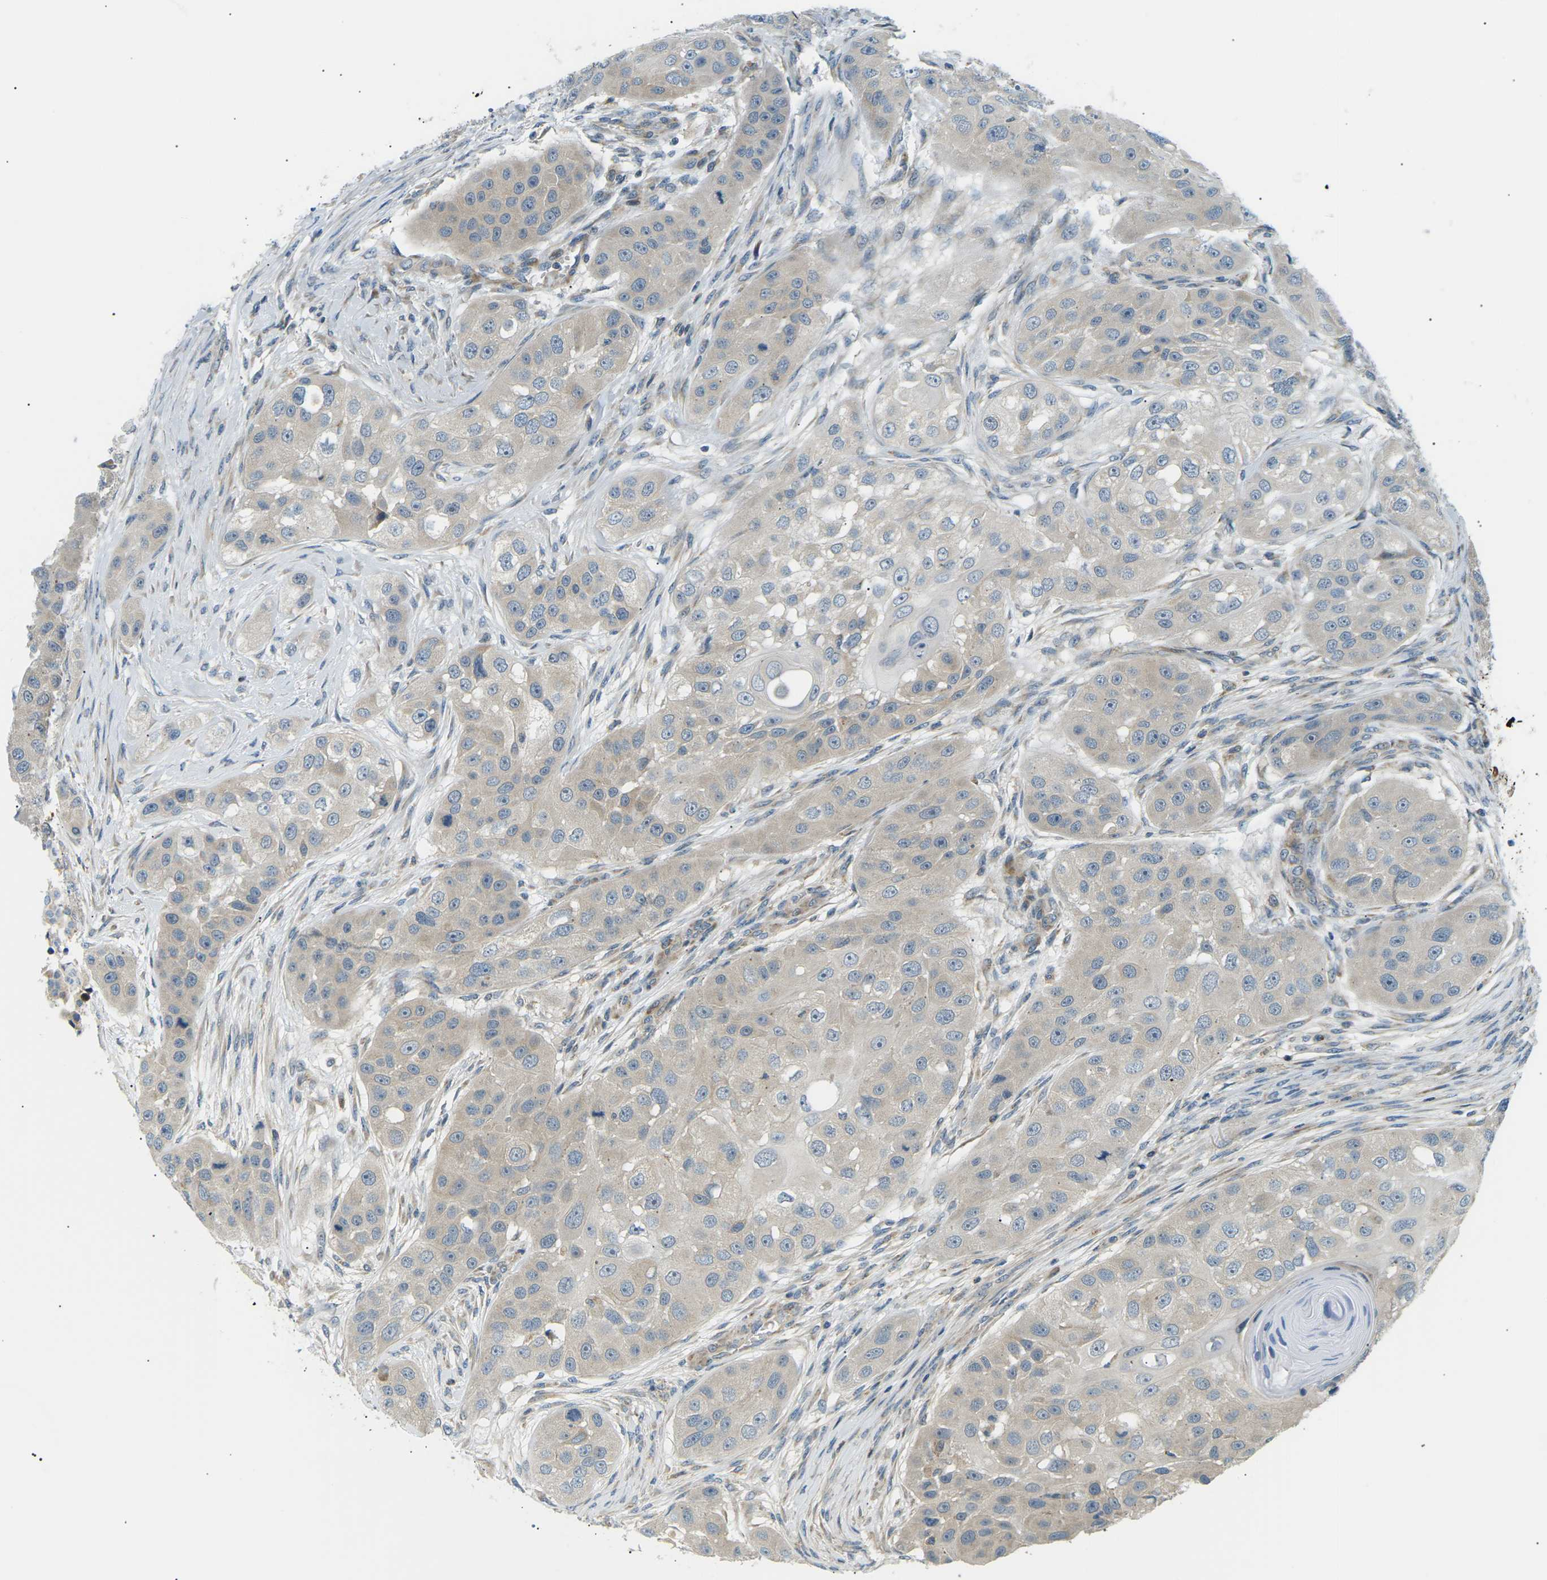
{"staining": {"intensity": "weak", "quantity": "<25%", "location": "cytoplasmic/membranous"}, "tissue": "head and neck cancer", "cell_type": "Tumor cells", "image_type": "cancer", "snomed": [{"axis": "morphology", "description": "Normal tissue, NOS"}, {"axis": "morphology", "description": "Squamous cell carcinoma, NOS"}, {"axis": "topography", "description": "Skeletal muscle"}, {"axis": "topography", "description": "Head-Neck"}], "caption": "Tumor cells are negative for brown protein staining in head and neck squamous cell carcinoma.", "gene": "TBC1D8", "patient": {"sex": "male", "age": 51}}